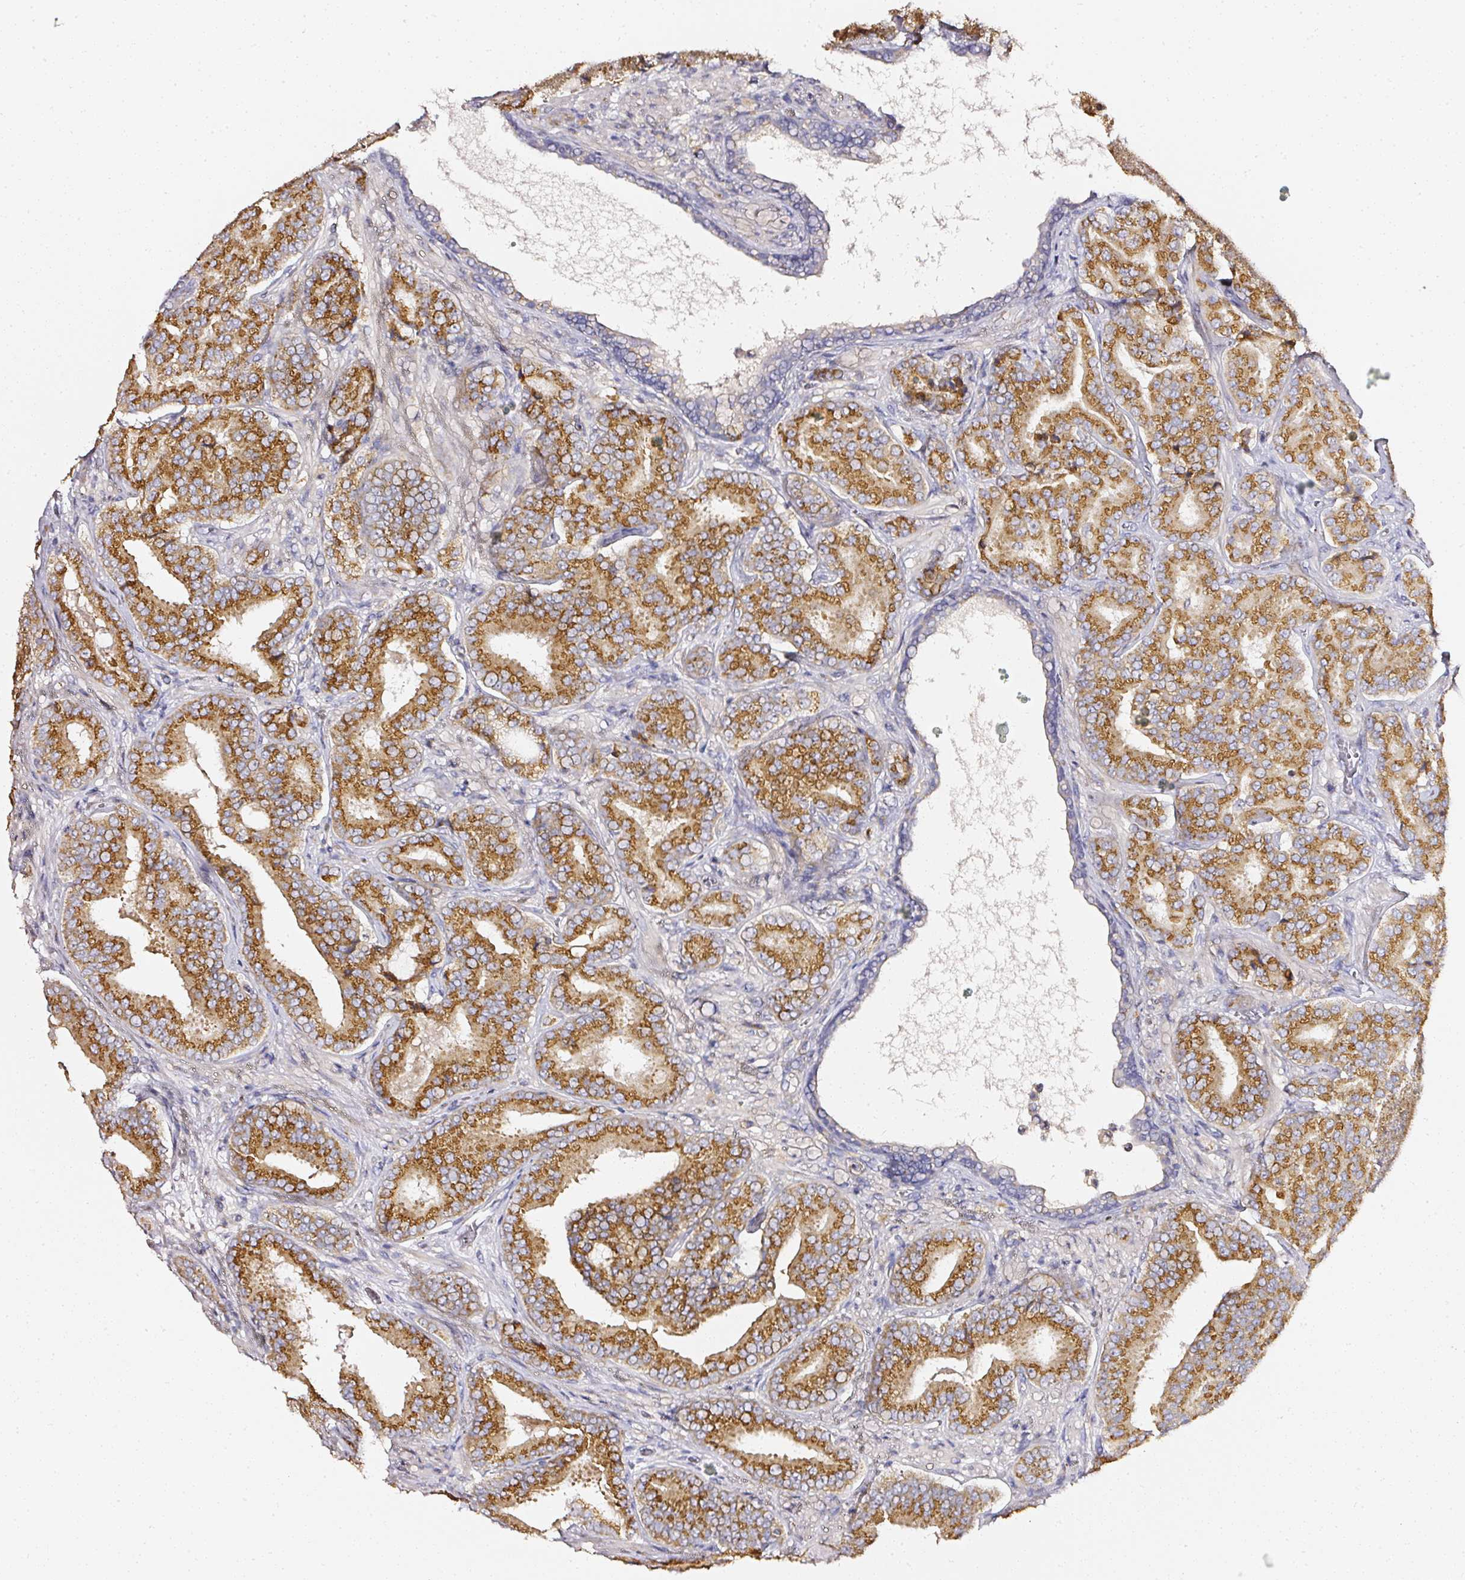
{"staining": {"intensity": "strong", "quantity": ">75%", "location": "cytoplasmic/membranous"}, "tissue": "prostate cancer", "cell_type": "Tumor cells", "image_type": "cancer", "snomed": [{"axis": "morphology", "description": "Adenocarcinoma, High grade"}, {"axis": "topography", "description": "Prostate"}], "caption": "The micrograph reveals staining of prostate cancer (adenocarcinoma (high-grade)), revealing strong cytoplasmic/membranous protein staining (brown color) within tumor cells.", "gene": "NTRK1", "patient": {"sex": "male", "age": 63}}